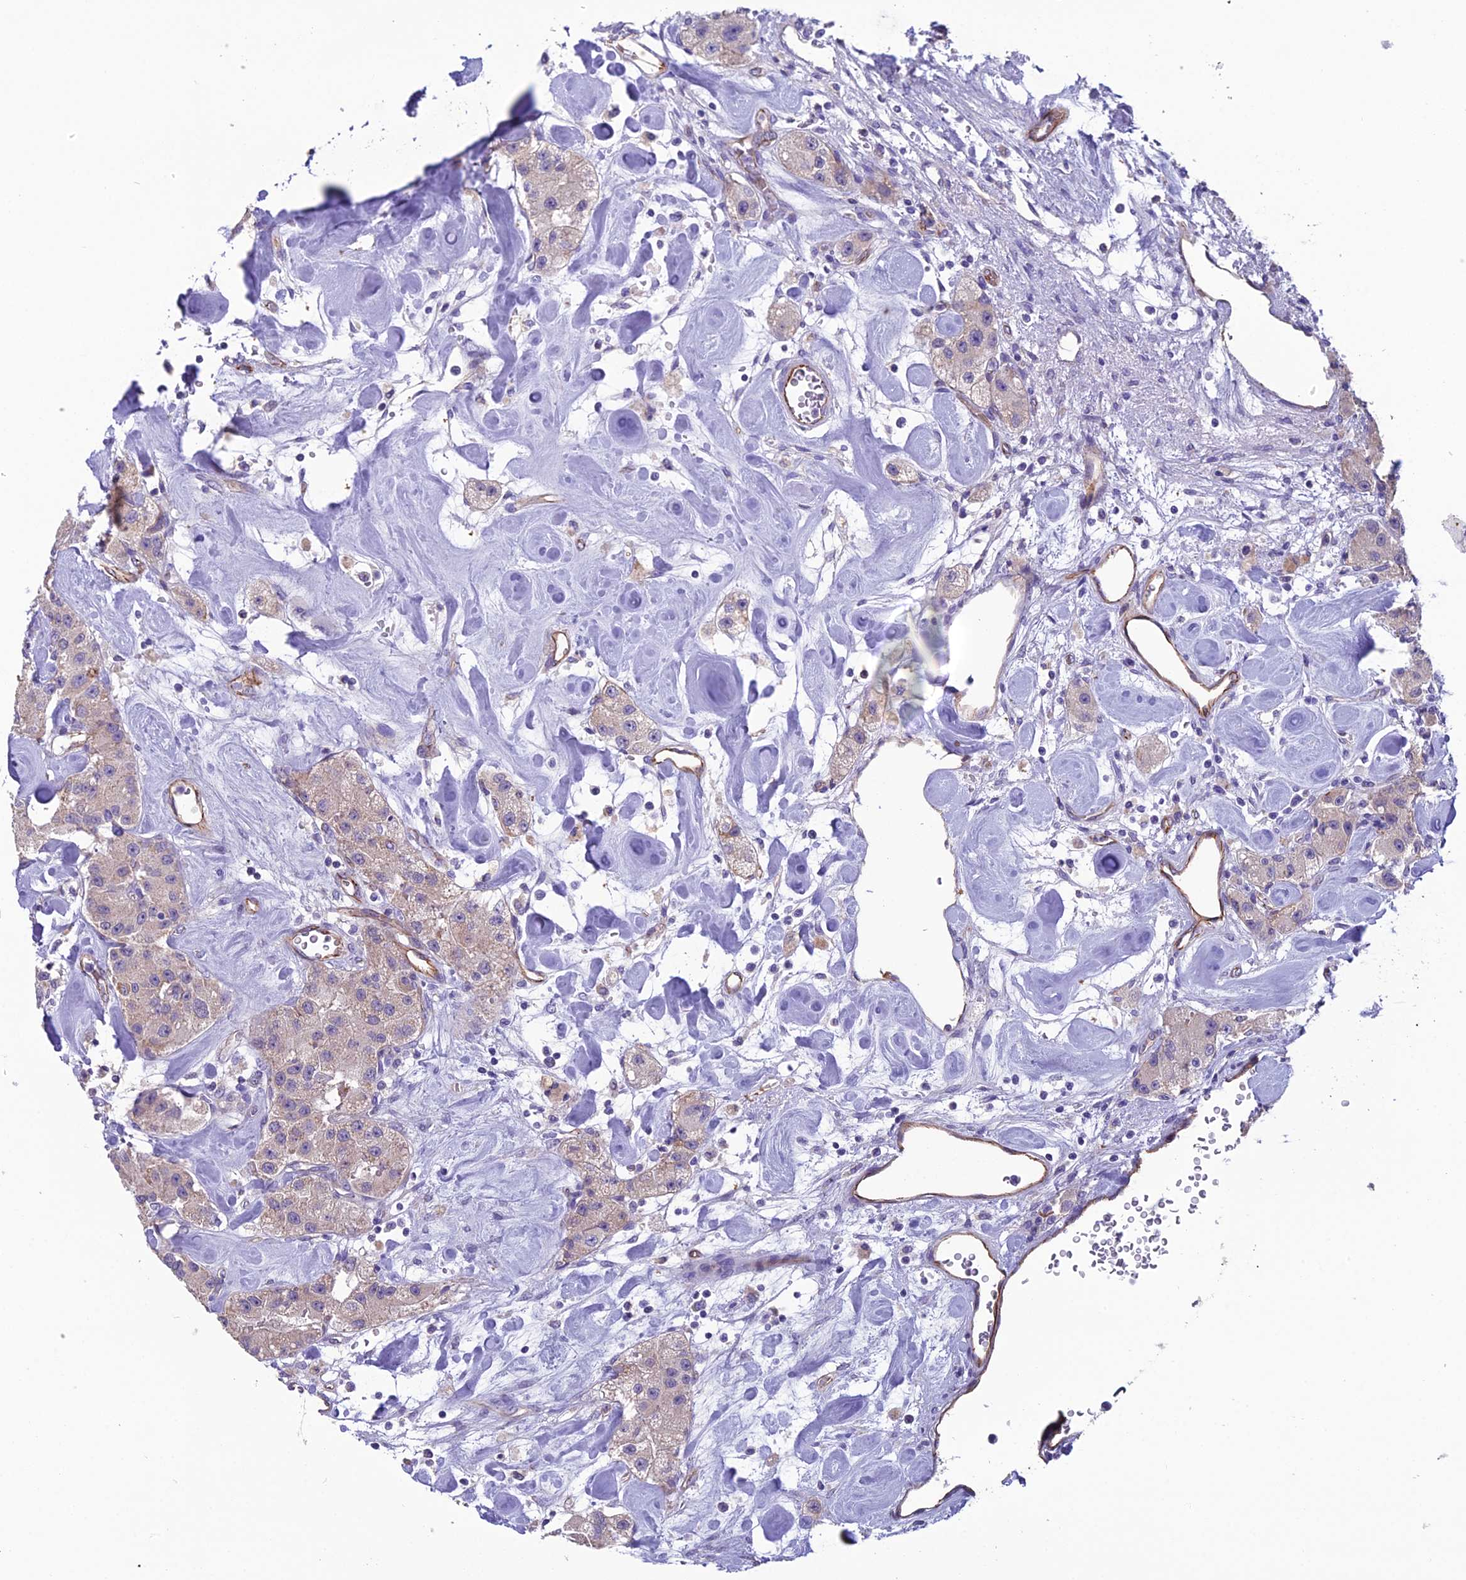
{"staining": {"intensity": "negative", "quantity": "none", "location": "none"}, "tissue": "carcinoid", "cell_type": "Tumor cells", "image_type": "cancer", "snomed": [{"axis": "morphology", "description": "Carcinoid, malignant, NOS"}, {"axis": "topography", "description": "Pancreas"}], "caption": "The immunohistochemistry (IHC) micrograph has no significant staining in tumor cells of carcinoid tissue.", "gene": "CFAP47", "patient": {"sex": "male", "age": 41}}